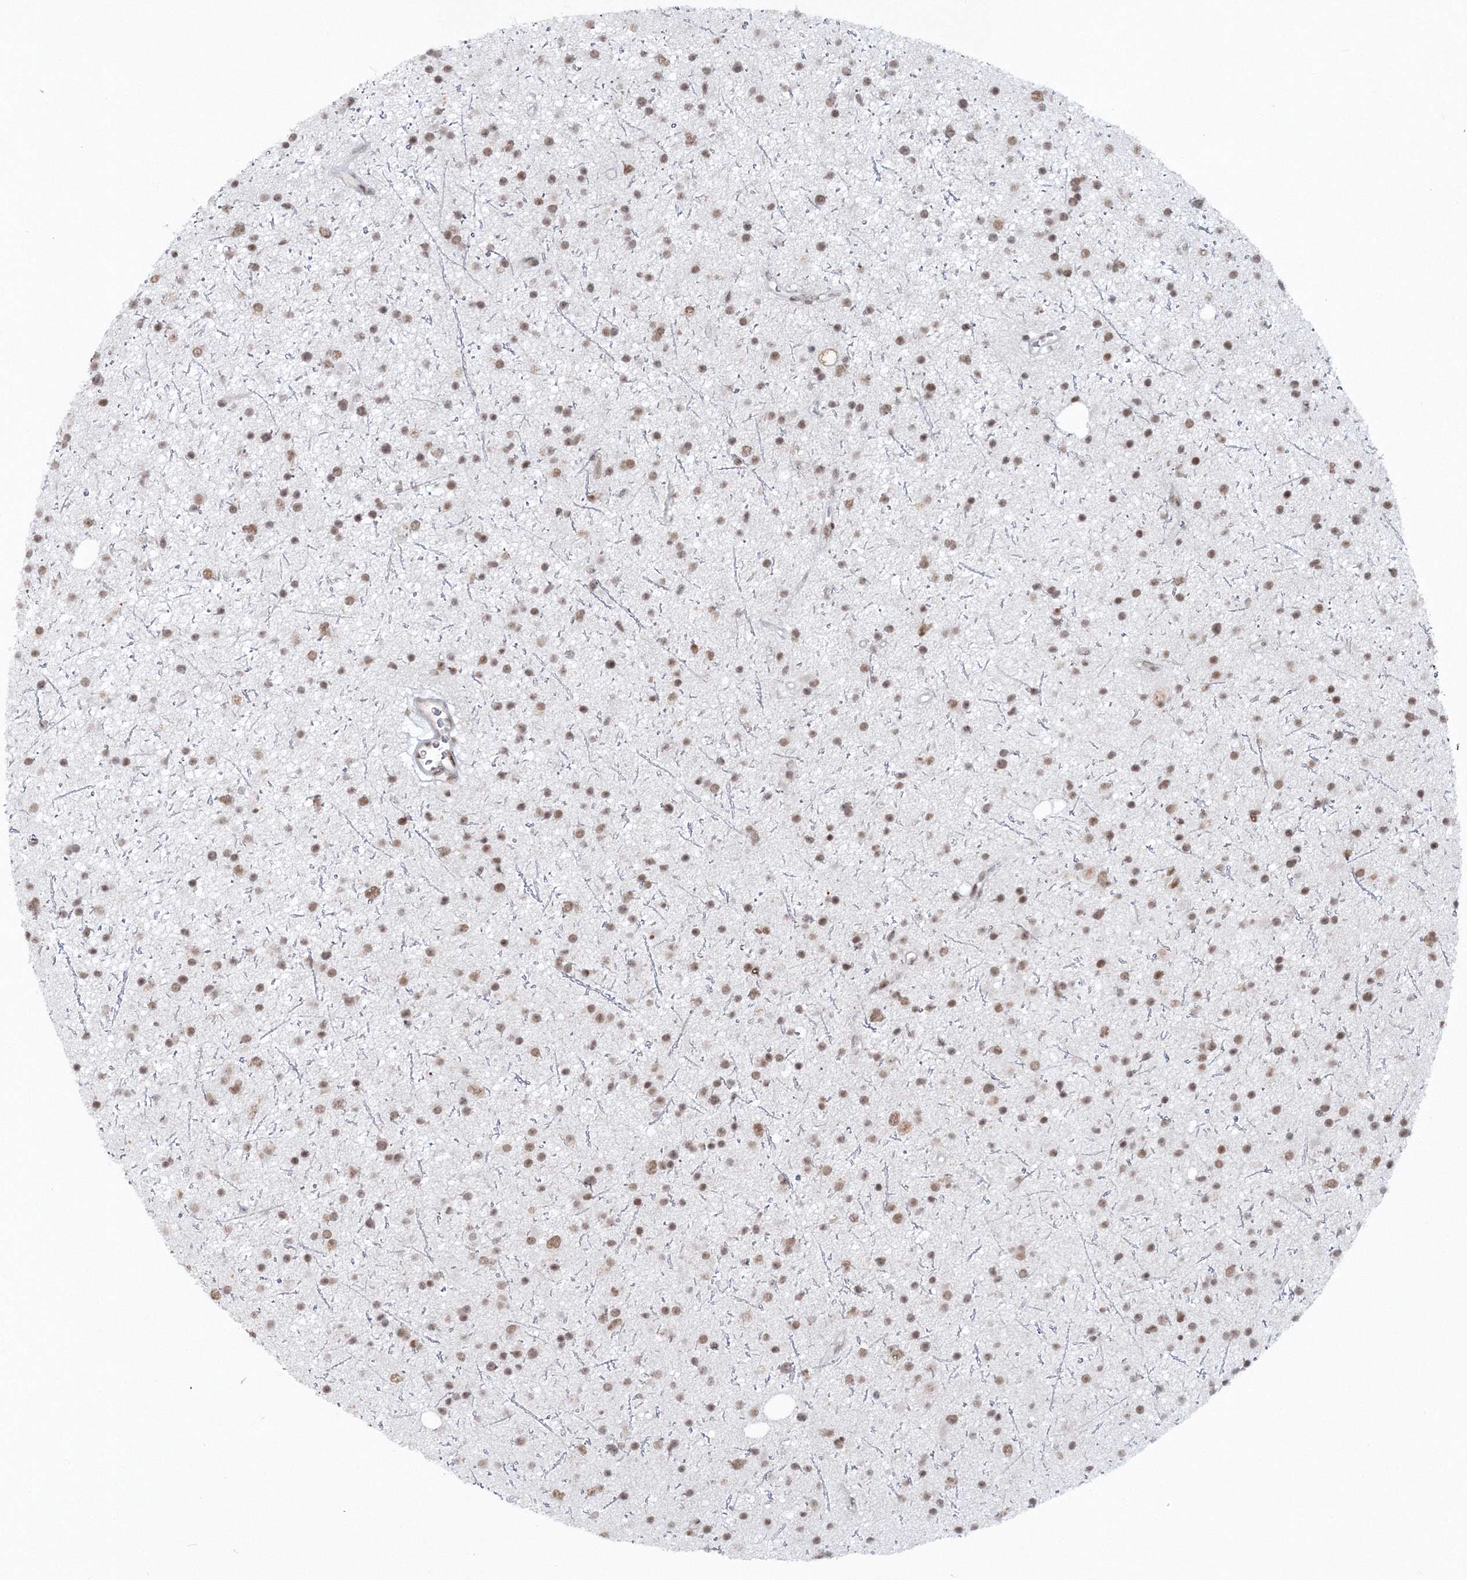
{"staining": {"intensity": "weak", "quantity": ">75%", "location": "nuclear"}, "tissue": "glioma", "cell_type": "Tumor cells", "image_type": "cancer", "snomed": [{"axis": "morphology", "description": "Glioma, malignant, Low grade"}, {"axis": "topography", "description": "Cerebral cortex"}], "caption": "Brown immunohistochemical staining in human glioma demonstrates weak nuclear staining in approximately >75% of tumor cells.", "gene": "C3orf33", "patient": {"sex": "female", "age": 39}}